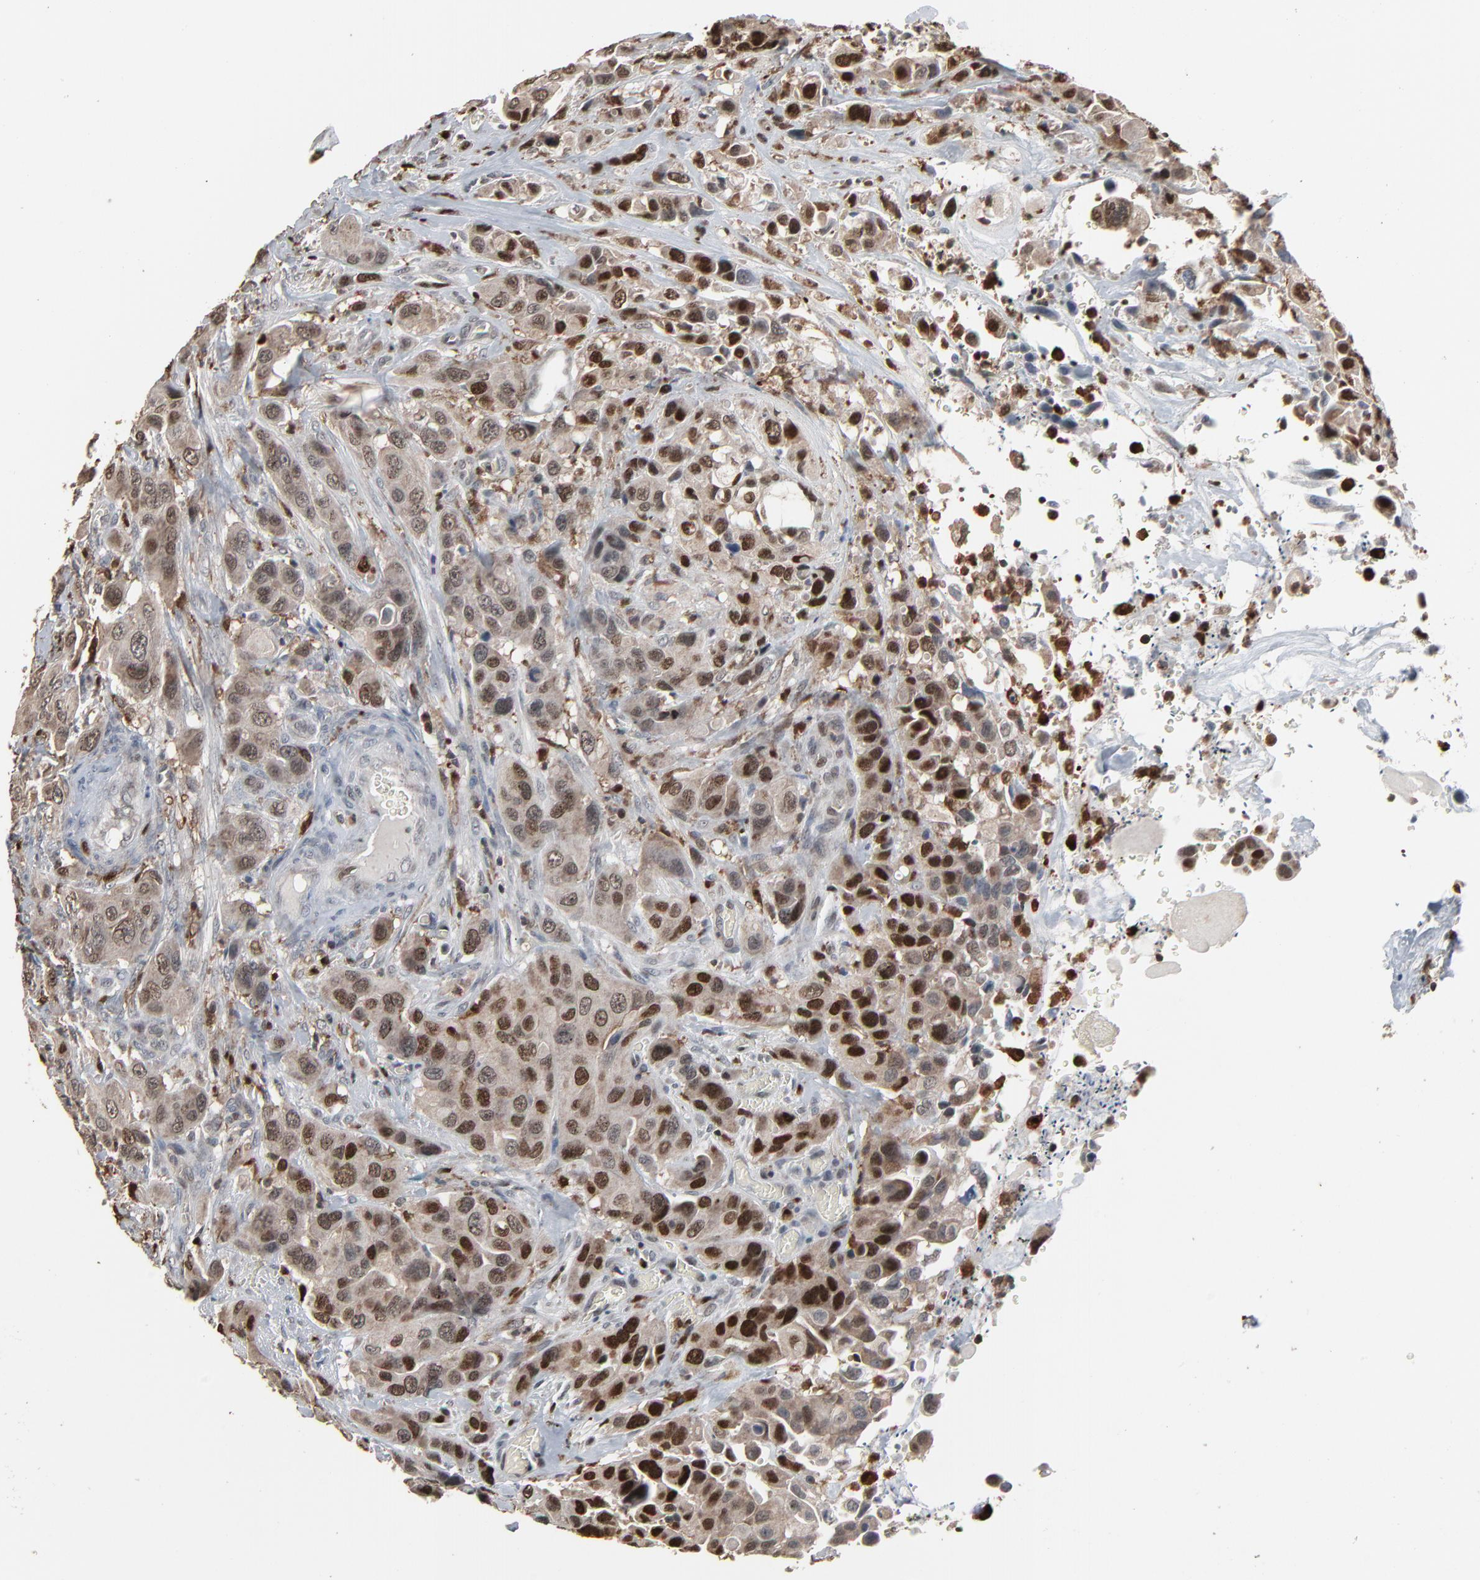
{"staining": {"intensity": "moderate", "quantity": ">75%", "location": "cytoplasmic/membranous,nuclear"}, "tissue": "urothelial cancer", "cell_type": "Tumor cells", "image_type": "cancer", "snomed": [{"axis": "morphology", "description": "Urothelial carcinoma, High grade"}, {"axis": "topography", "description": "Urinary bladder"}], "caption": "Immunohistochemistry (IHC) (DAB) staining of urothelial carcinoma (high-grade) displays moderate cytoplasmic/membranous and nuclear protein staining in approximately >75% of tumor cells.", "gene": "DOCK8", "patient": {"sex": "male", "age": 73}}